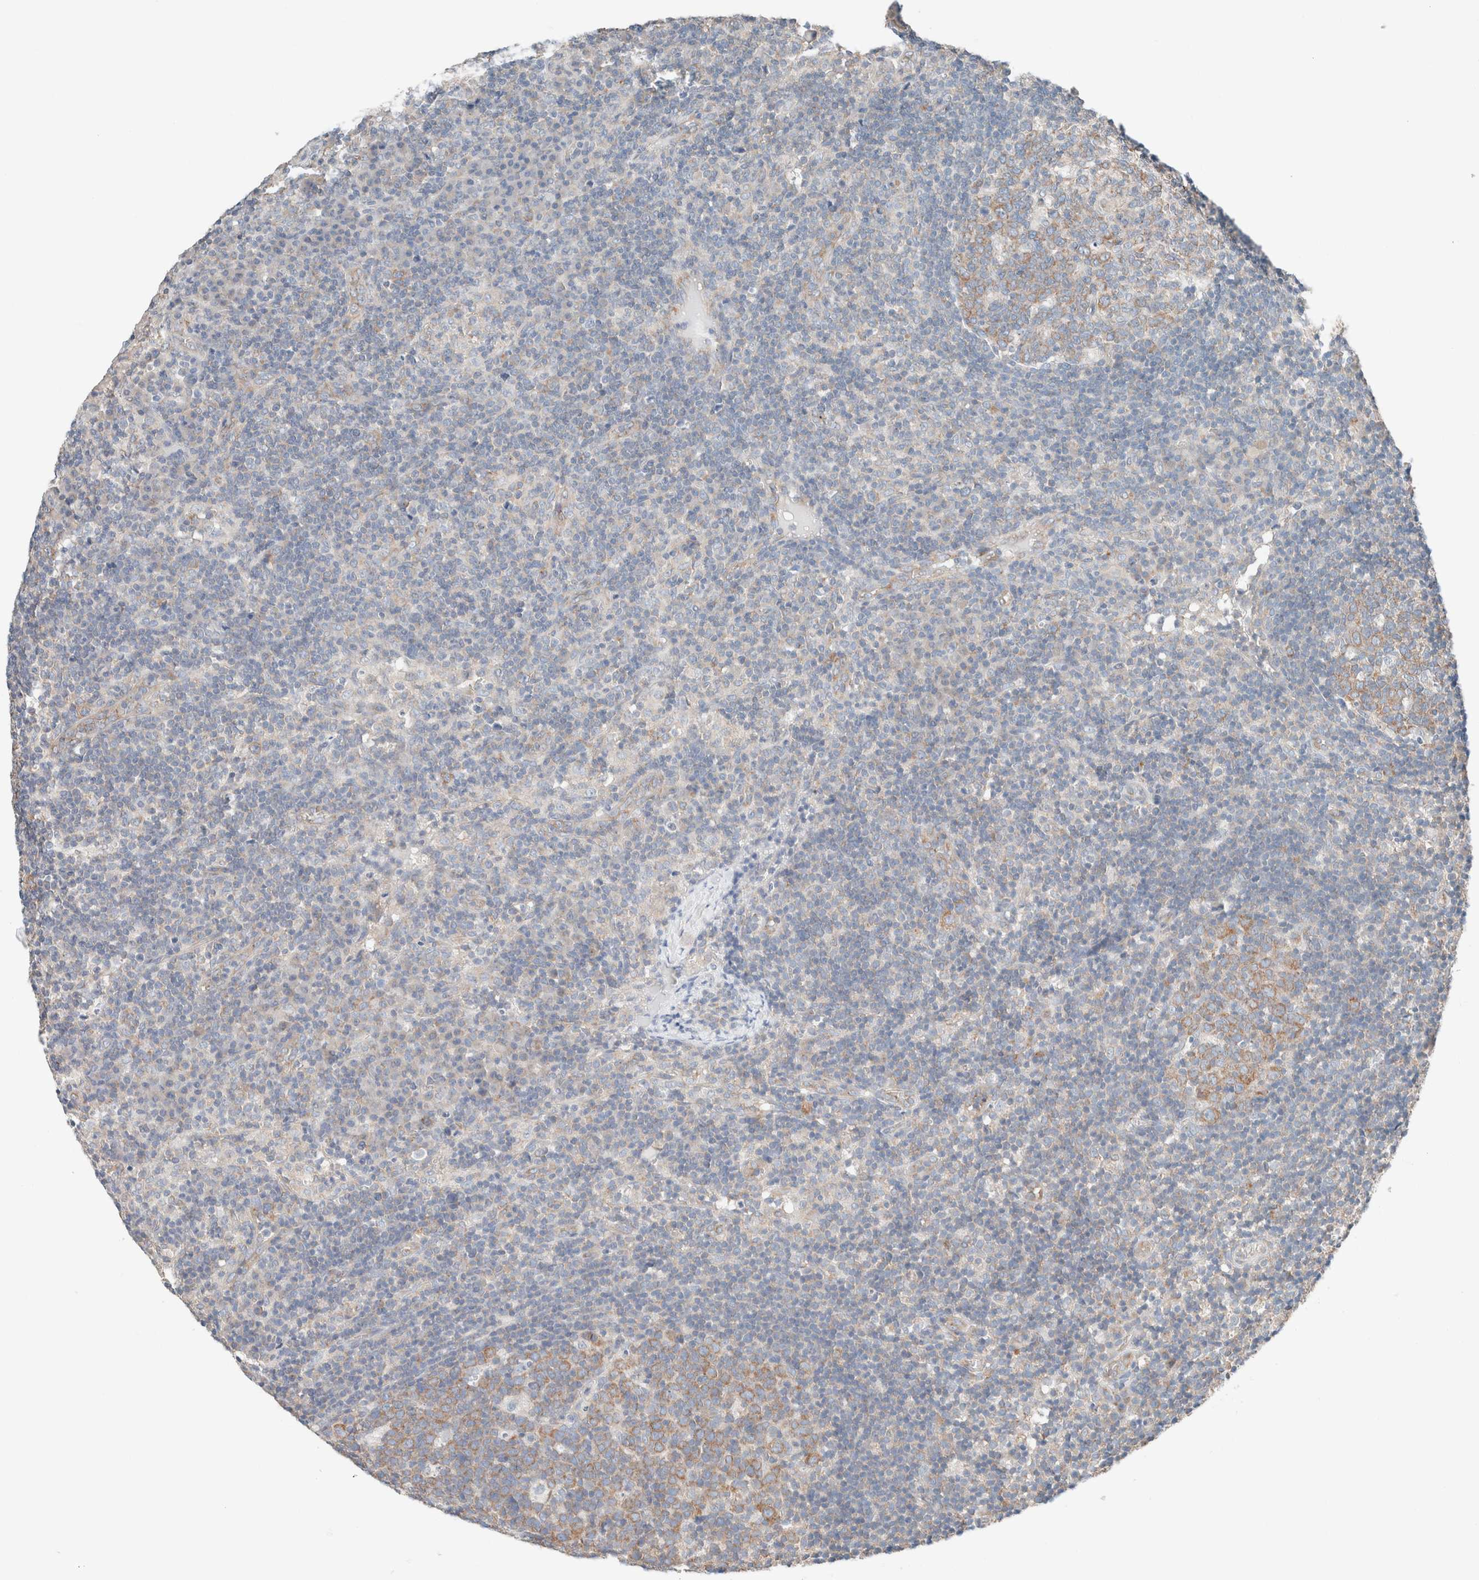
{"staining": {"intensity": "moderate", "quantity": ">75%", "location": "cytoplasmic/membranous"}, "tissue": "lymph node", "cell_type": "Germinal center cells", "image_type": "normal", "snomed": [{"axis": "morphology", "description": "Normal tissue, NOS"}, {"axis": "morphology", "description": "Inflammation, NOS"}, {"axis": "topography", "description": "Lymph node"}], "caption": "IHC of benign lymph node displays medium levels of moderate cytoplasmic/membranous expression in approximately >75% of germinal center cells.", "gene": "CASC3", "patient": {"sex": "male", "age": 55}}